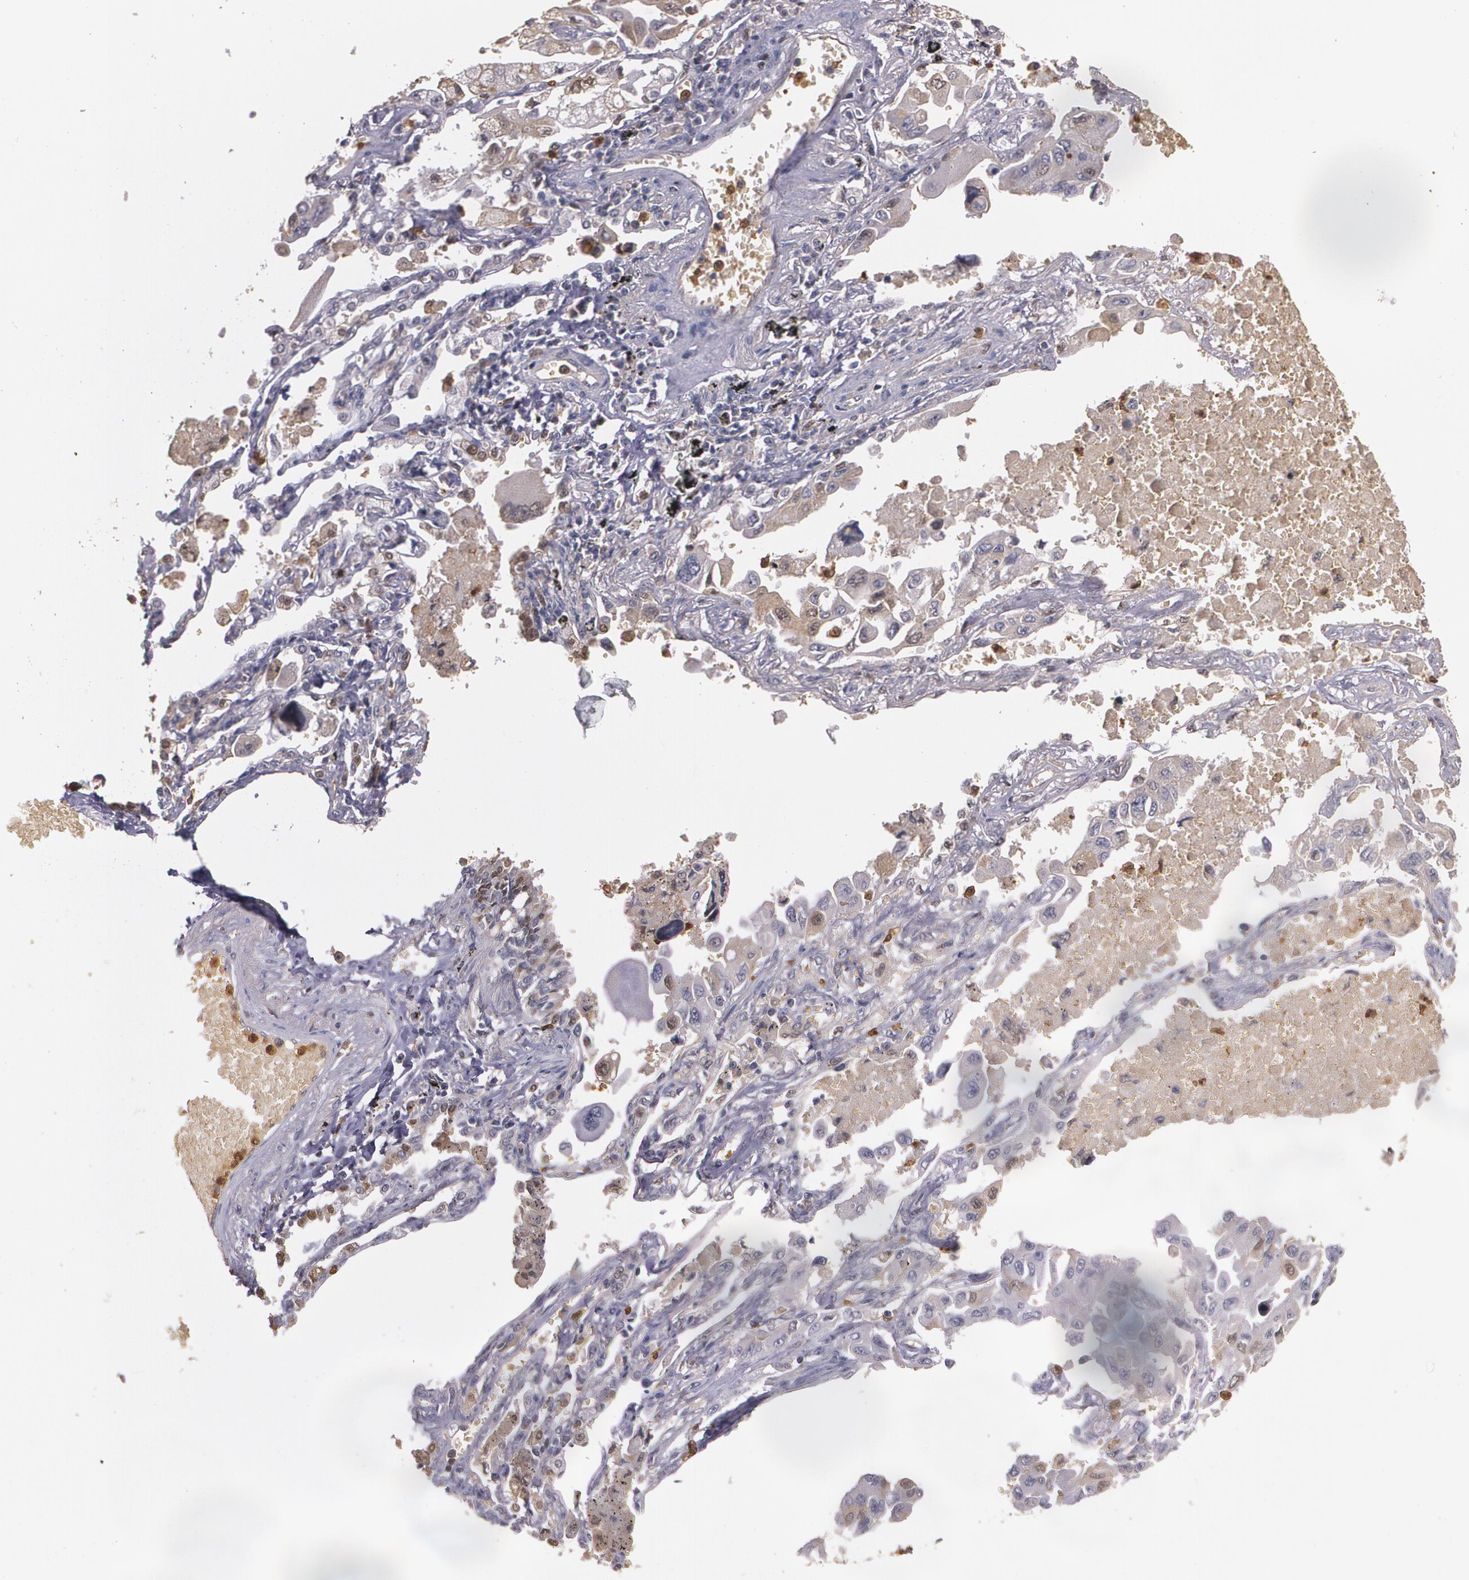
{"staining": {"intensity": "moderate", "quantity": ">75%", "location": "cytoplasmic/membranous"}, "tissue": "lung cancer", "cell_type": "Tumor cells", "image_type": "cancer", "snomed": [{"axis": "morphology", "description": "Adenocarcinoma, NOS"}, {"axis": "topography", "description": "Lung"}], "caption": "High-magnification brightfield microscopy of adenocarcinoma (lung) stained with DAB (3,3'-diaminobenzidine) (brown) and counterstained with hematoxylin (blue). tumor cells exhibit moderate cytoplasmic/membranous staining is appreciated in approximately>75% of cells. Ihc stains the protein of interest in brown and the nuclei are stained blue.", "gene": "PTS", "patient": {"sex": "male", "age": 64}}